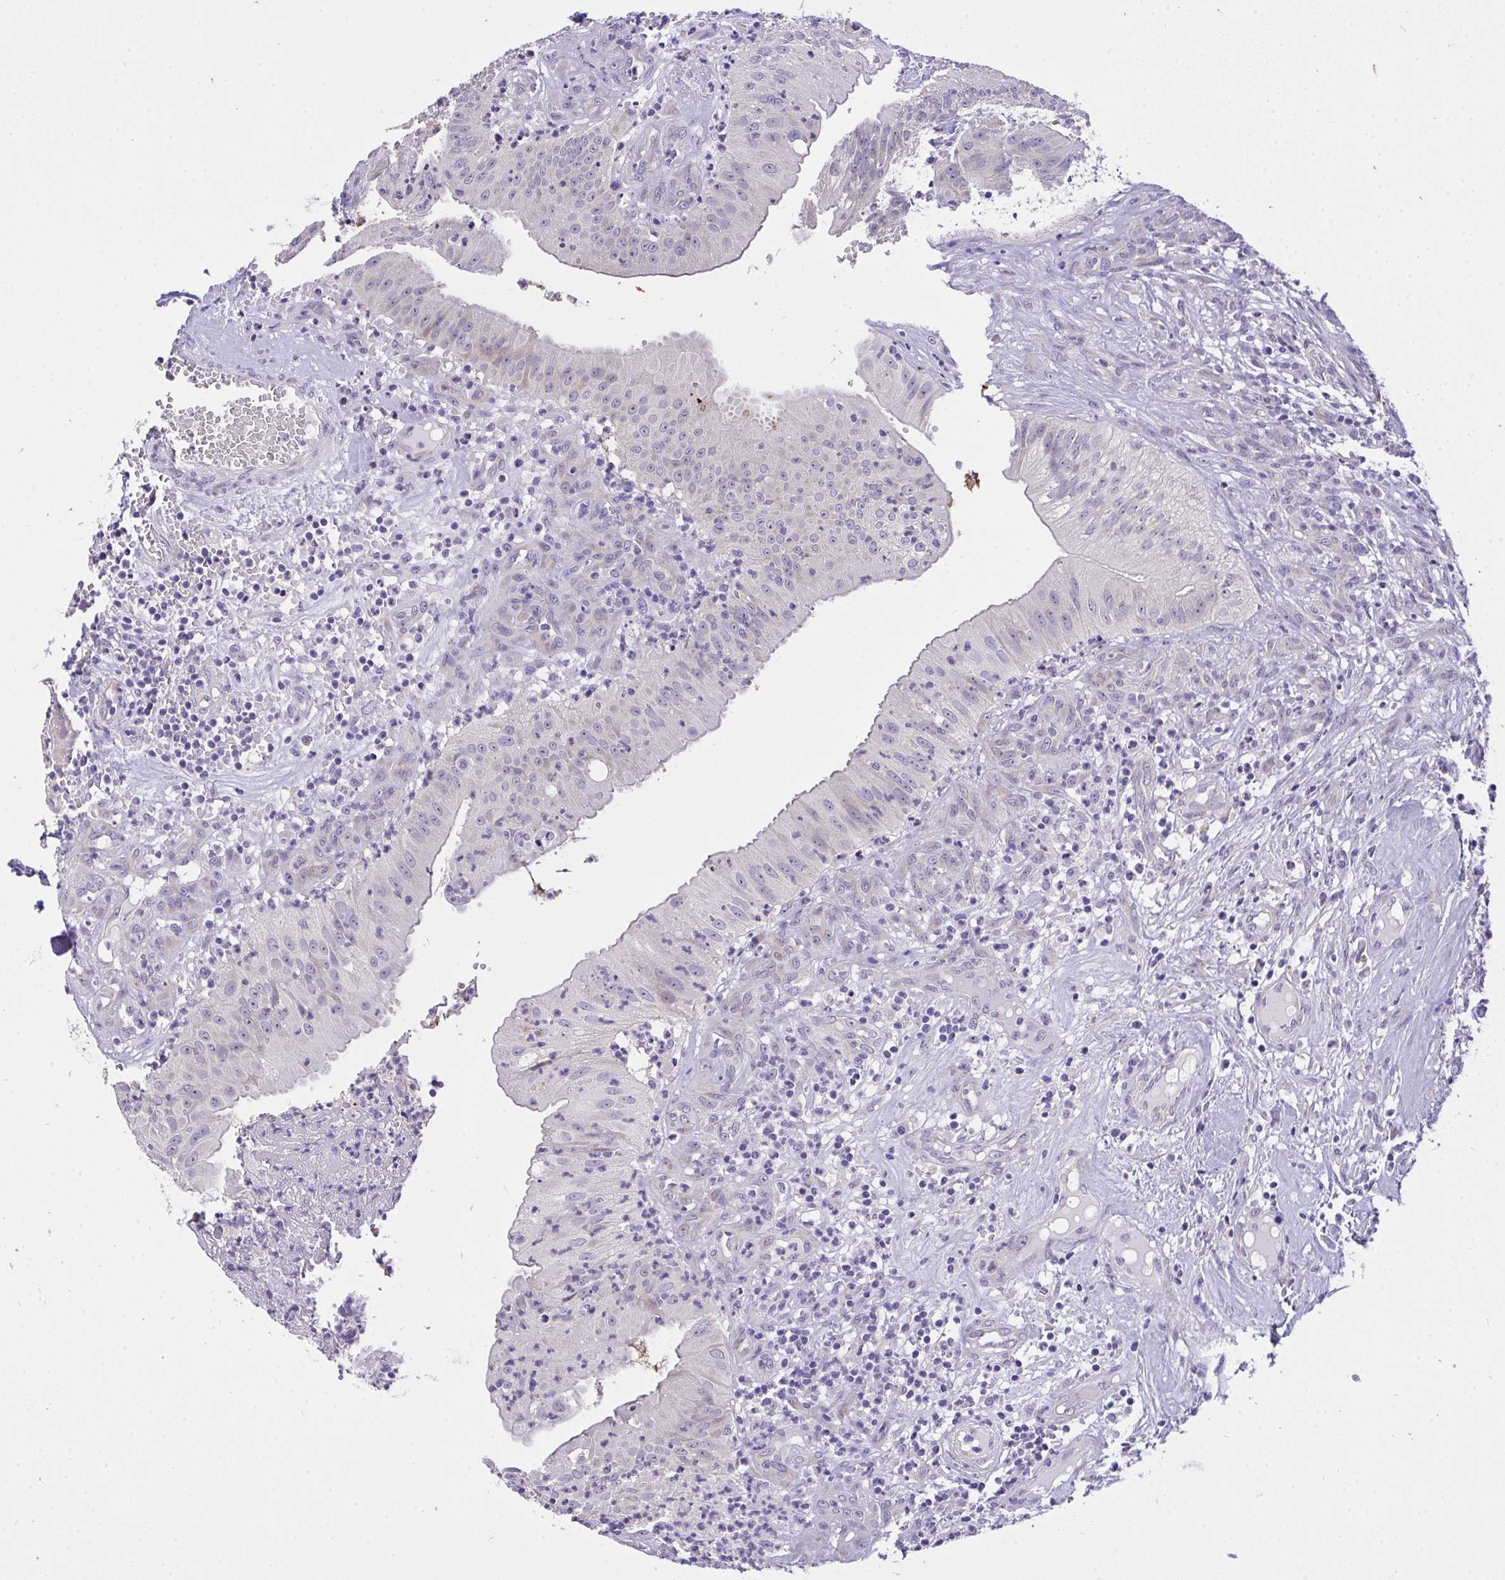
{"staining": {"intensity": "negative", "quantity": "none", "location": "none"}, "tissue": "head and neck cancer", "cell_type": "Tumor cells", "image_type": "cancer", "snomed": [{"axis": "morphology", "description": "Adenocarcinoma, NOS"}, {"axis": "topography", "description": "Head-Neck"}], "caption": "Tumor cells show no significant expression in head and neck cancer (adenocarcinoma).", "gene": "VGLL3", "patient": {"sex": "male", "age": 44}}